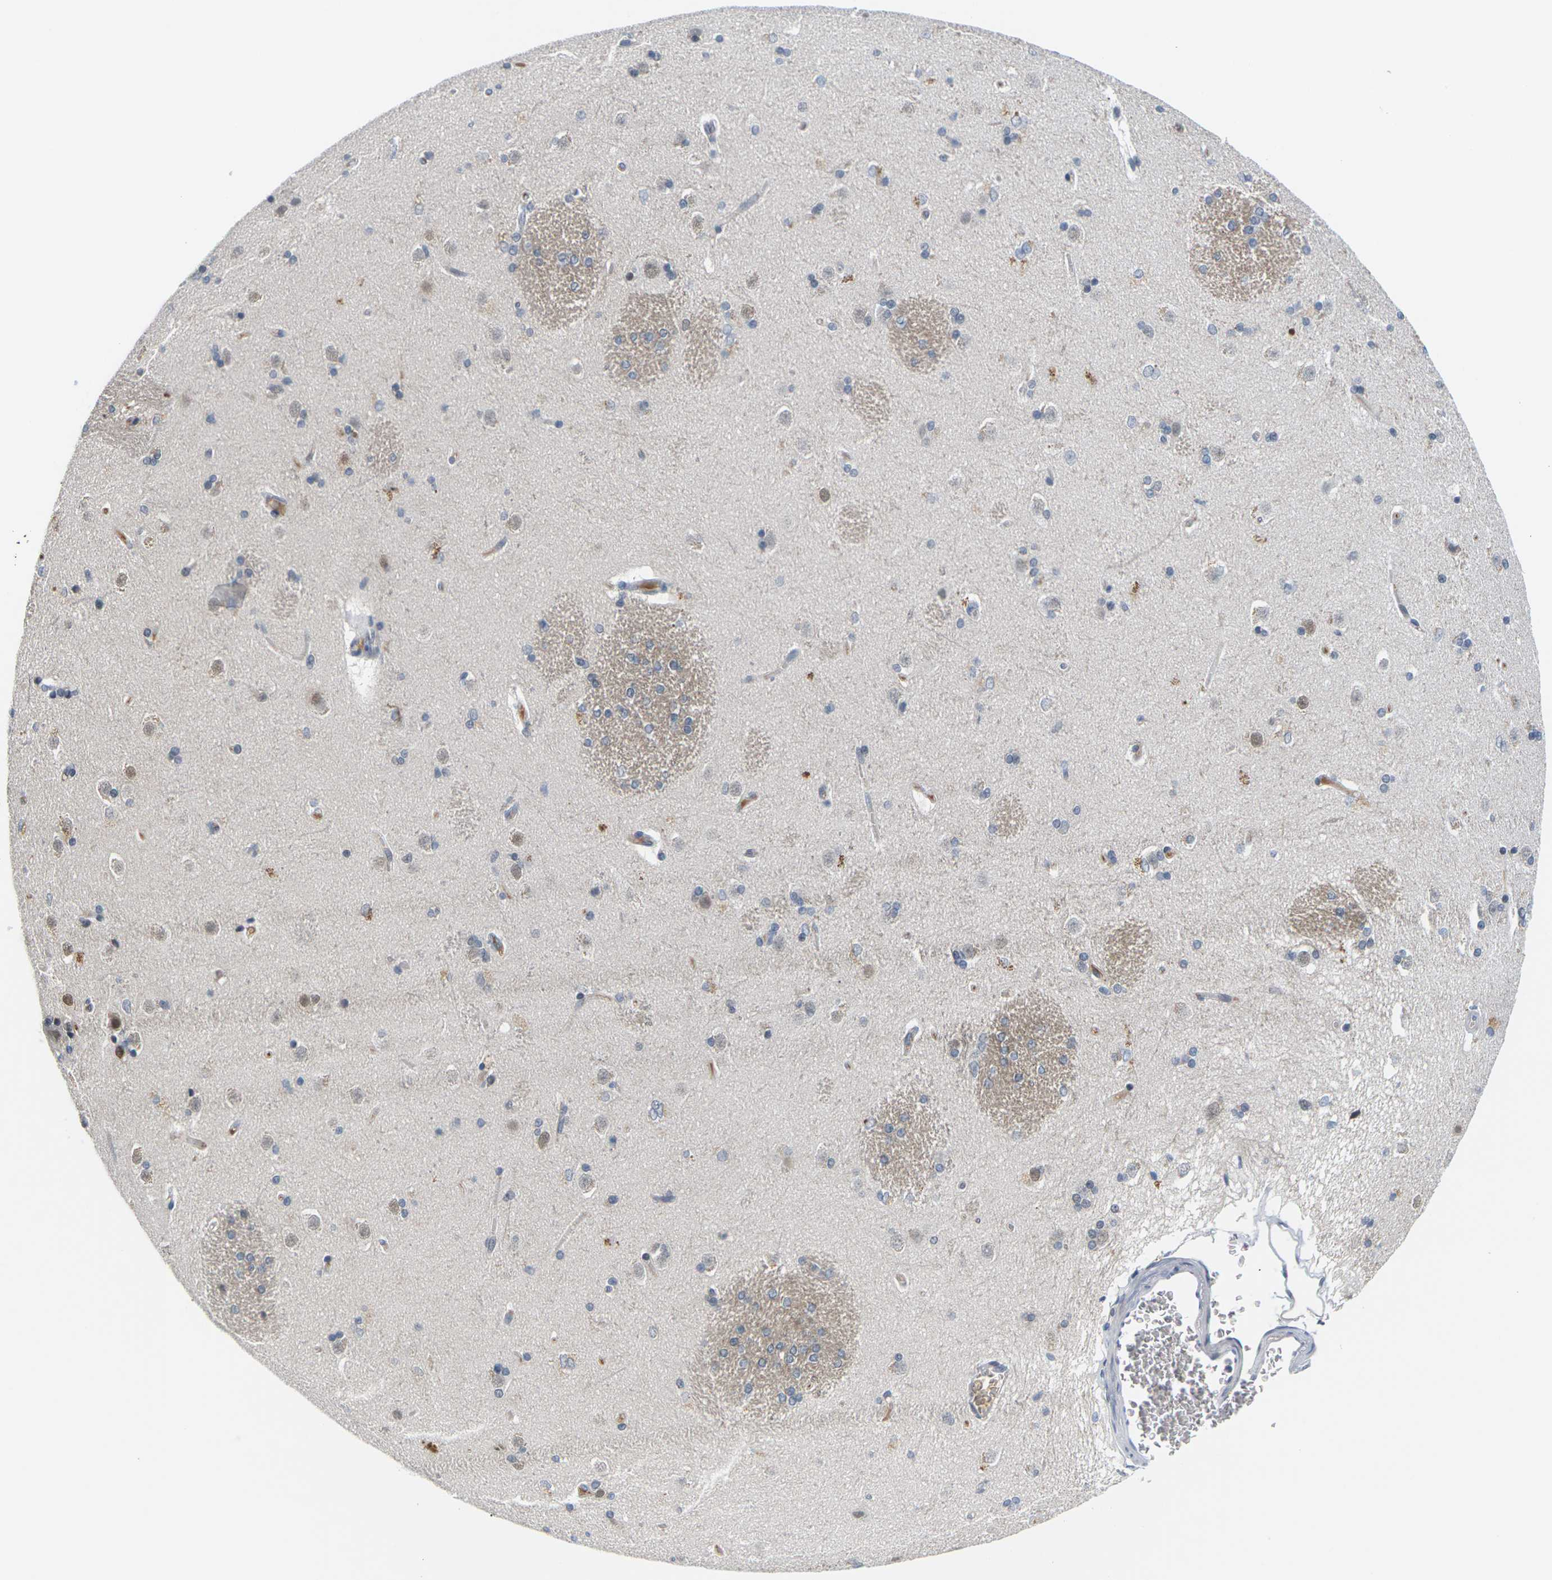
{"staining": {"intensity": "moderate", "quantity": "<25%", "location": "cytoplasmic/membranous"}, "tissue": "caudate", "cell_type": "Glial cells", "image_type": "normal", "snomed": [{"axis": "morphology", "description": "Normal tissue, NOS"}, {"axis": "topography", "description": "Lateral ventricle wall"}], "caption": "This micrograph displays IHC staining of normal human caudate, with low moderate cytoplasmic/membranous expression in approximately <25% of glial cells.", "gene": "PKP2", "patient": {"sex": "female", "age": 19}}